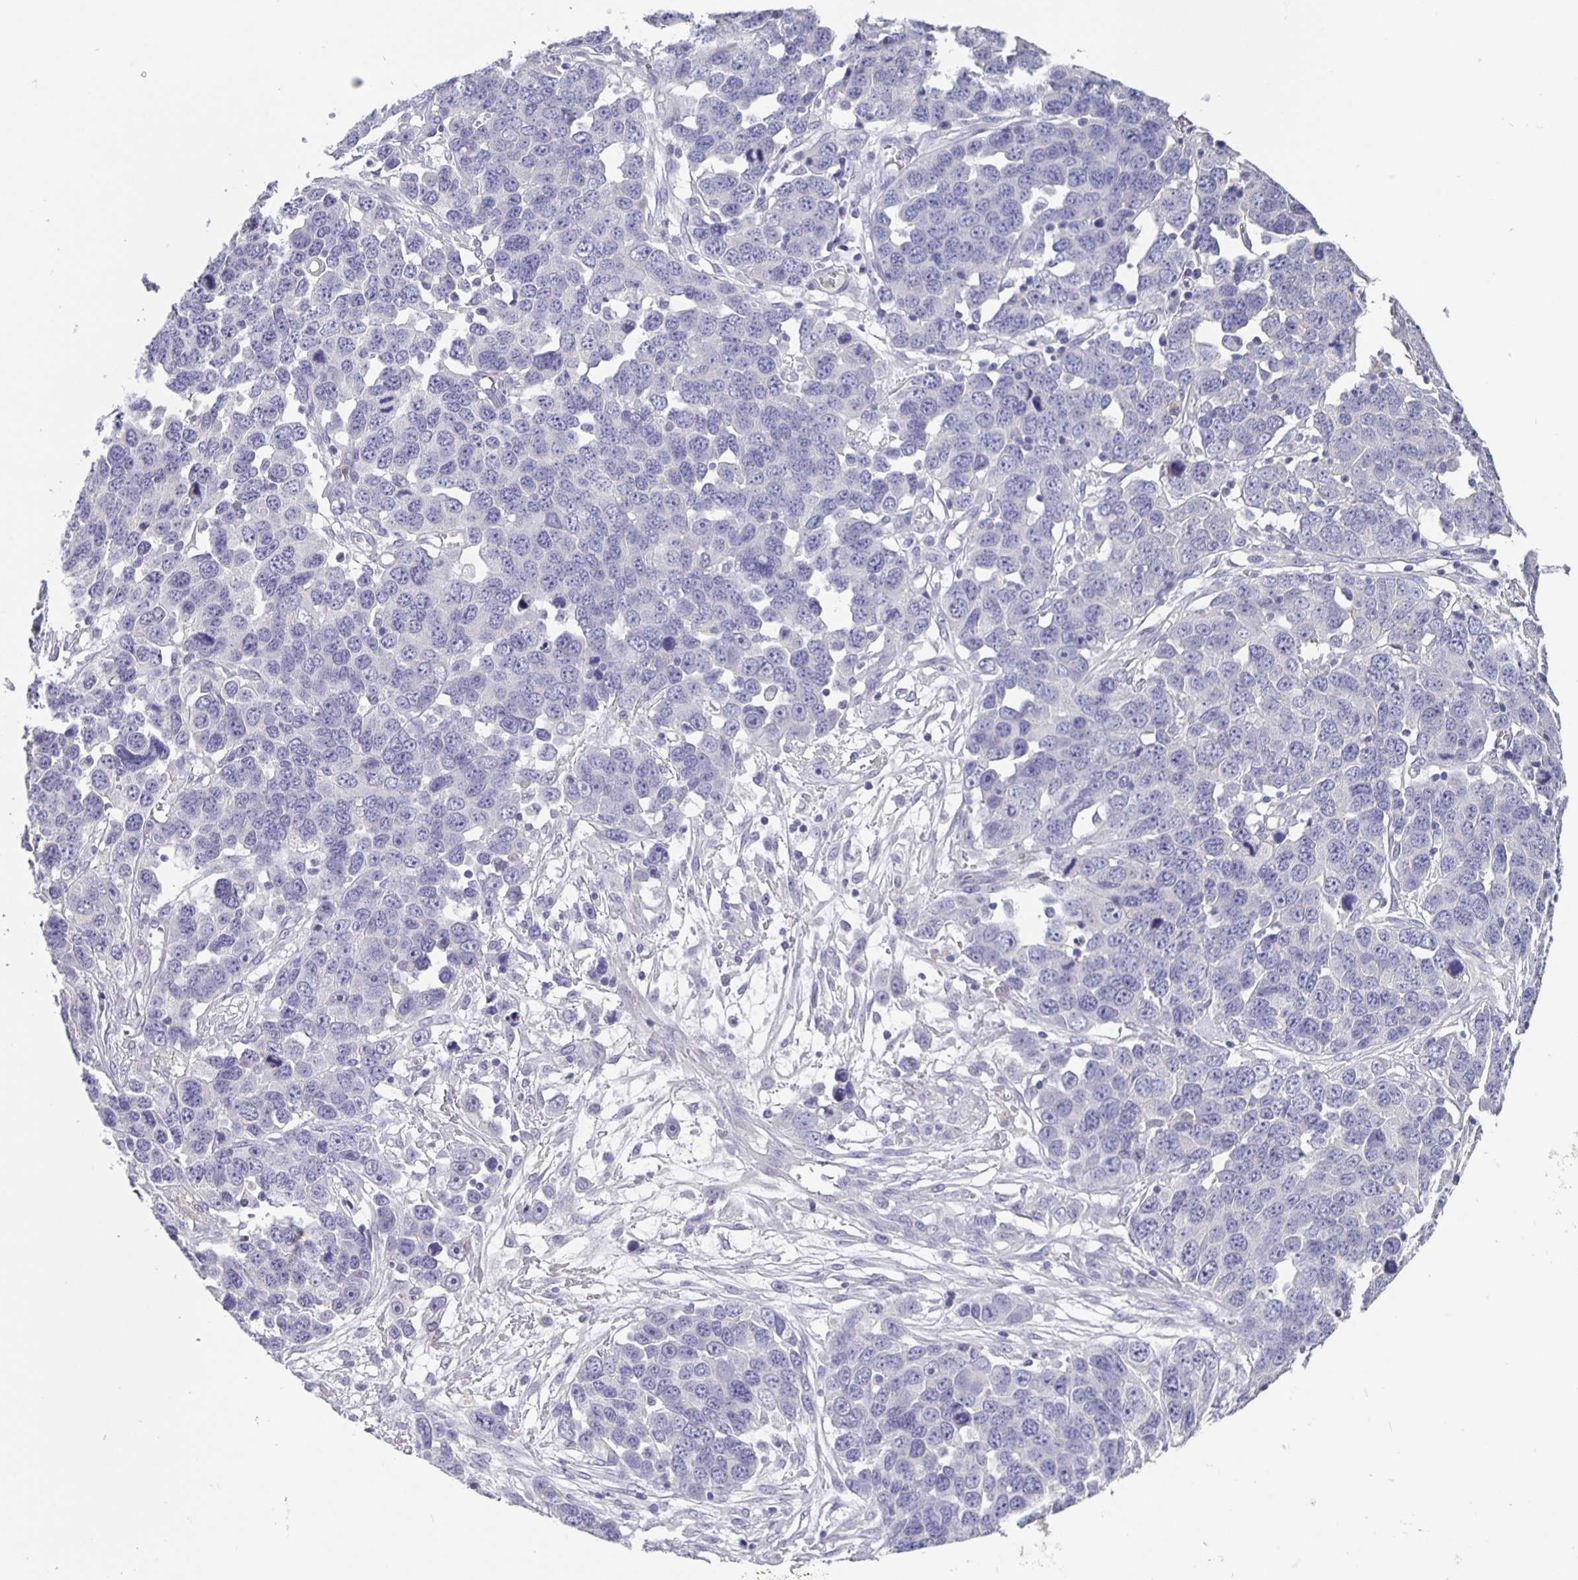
{"staining": {"intensity": "negative", "quantity": "none", "location": "none"}, "tissue": "ovarian cancer", "cell_type": "Tumor cells", "image_type": "cancer", "snomed": [{"axis": "morphology", "description": "Cystadenocarcinoma, serous, NOS"}, {"axis": "topography", "description": "Ovary"}], "caption": "Tumor cells show no significant protein staining in ovarian serous cystadenocarcinoma. (IHC, brightfield microscopy, high magnification).", "gene": "GDF15", "patient": {"sex": "female", "age": 76}}